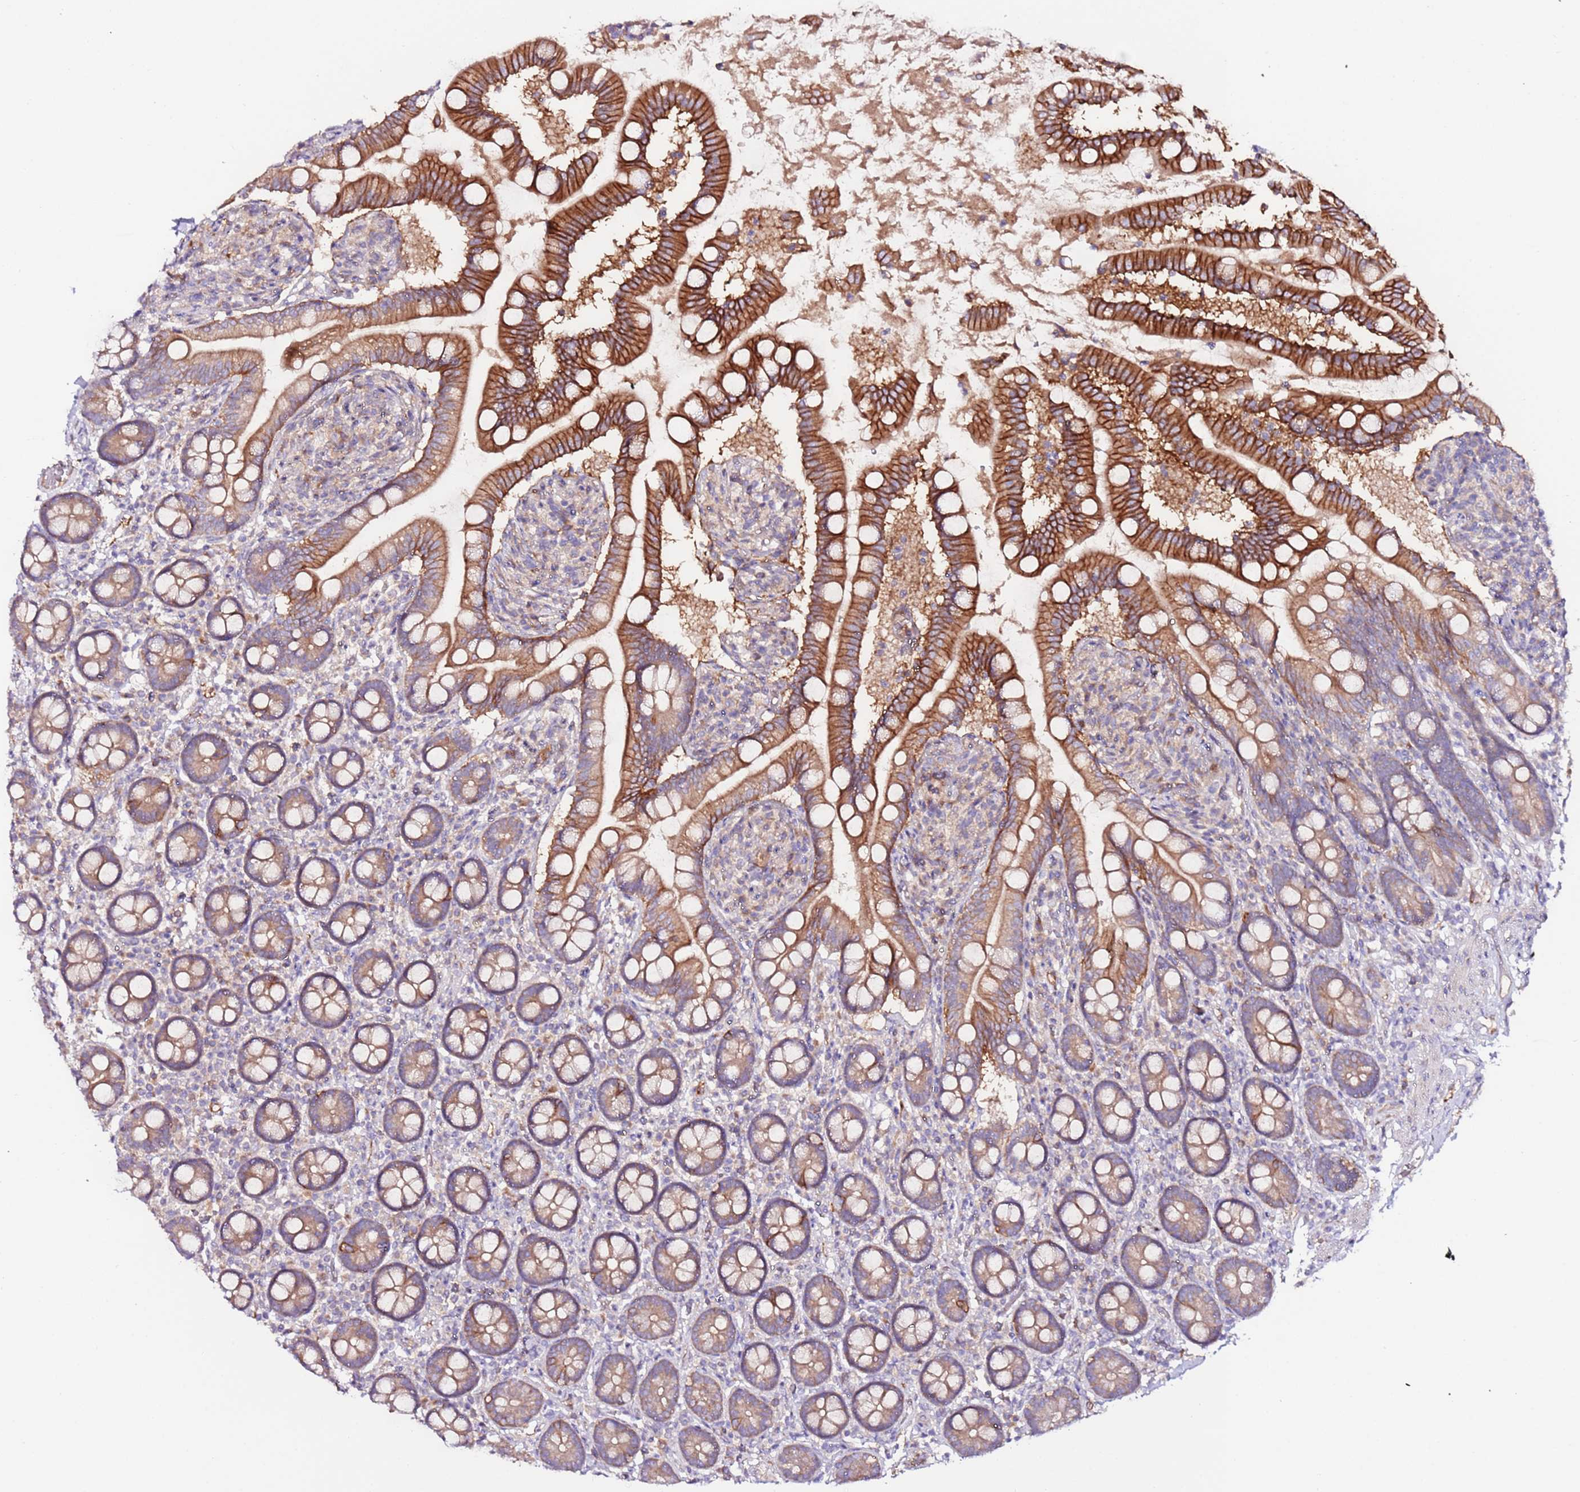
{"staining": {"intensity": "strong", "quantity": "25%-75%", "location": "cytoplasmic/membranous"}, "tissue": "small intestine", "cell_type": "Glandular cells", "image_type": "normal", "snomed": [{"axis": "morphology", "description": "Normal tissue, NOS"}, {"axis": "topography", "description": "Small intestine"}], "caption": "Glandular cells show strong cytoplasmic/membranous expression in about 25%-75% of cells in unremarkable small intestine. The protein is shown in brown color, while the nuclei are stained blue.", "gene": "FLVCR1", "patient": {"sex": "female", "age": 64}}